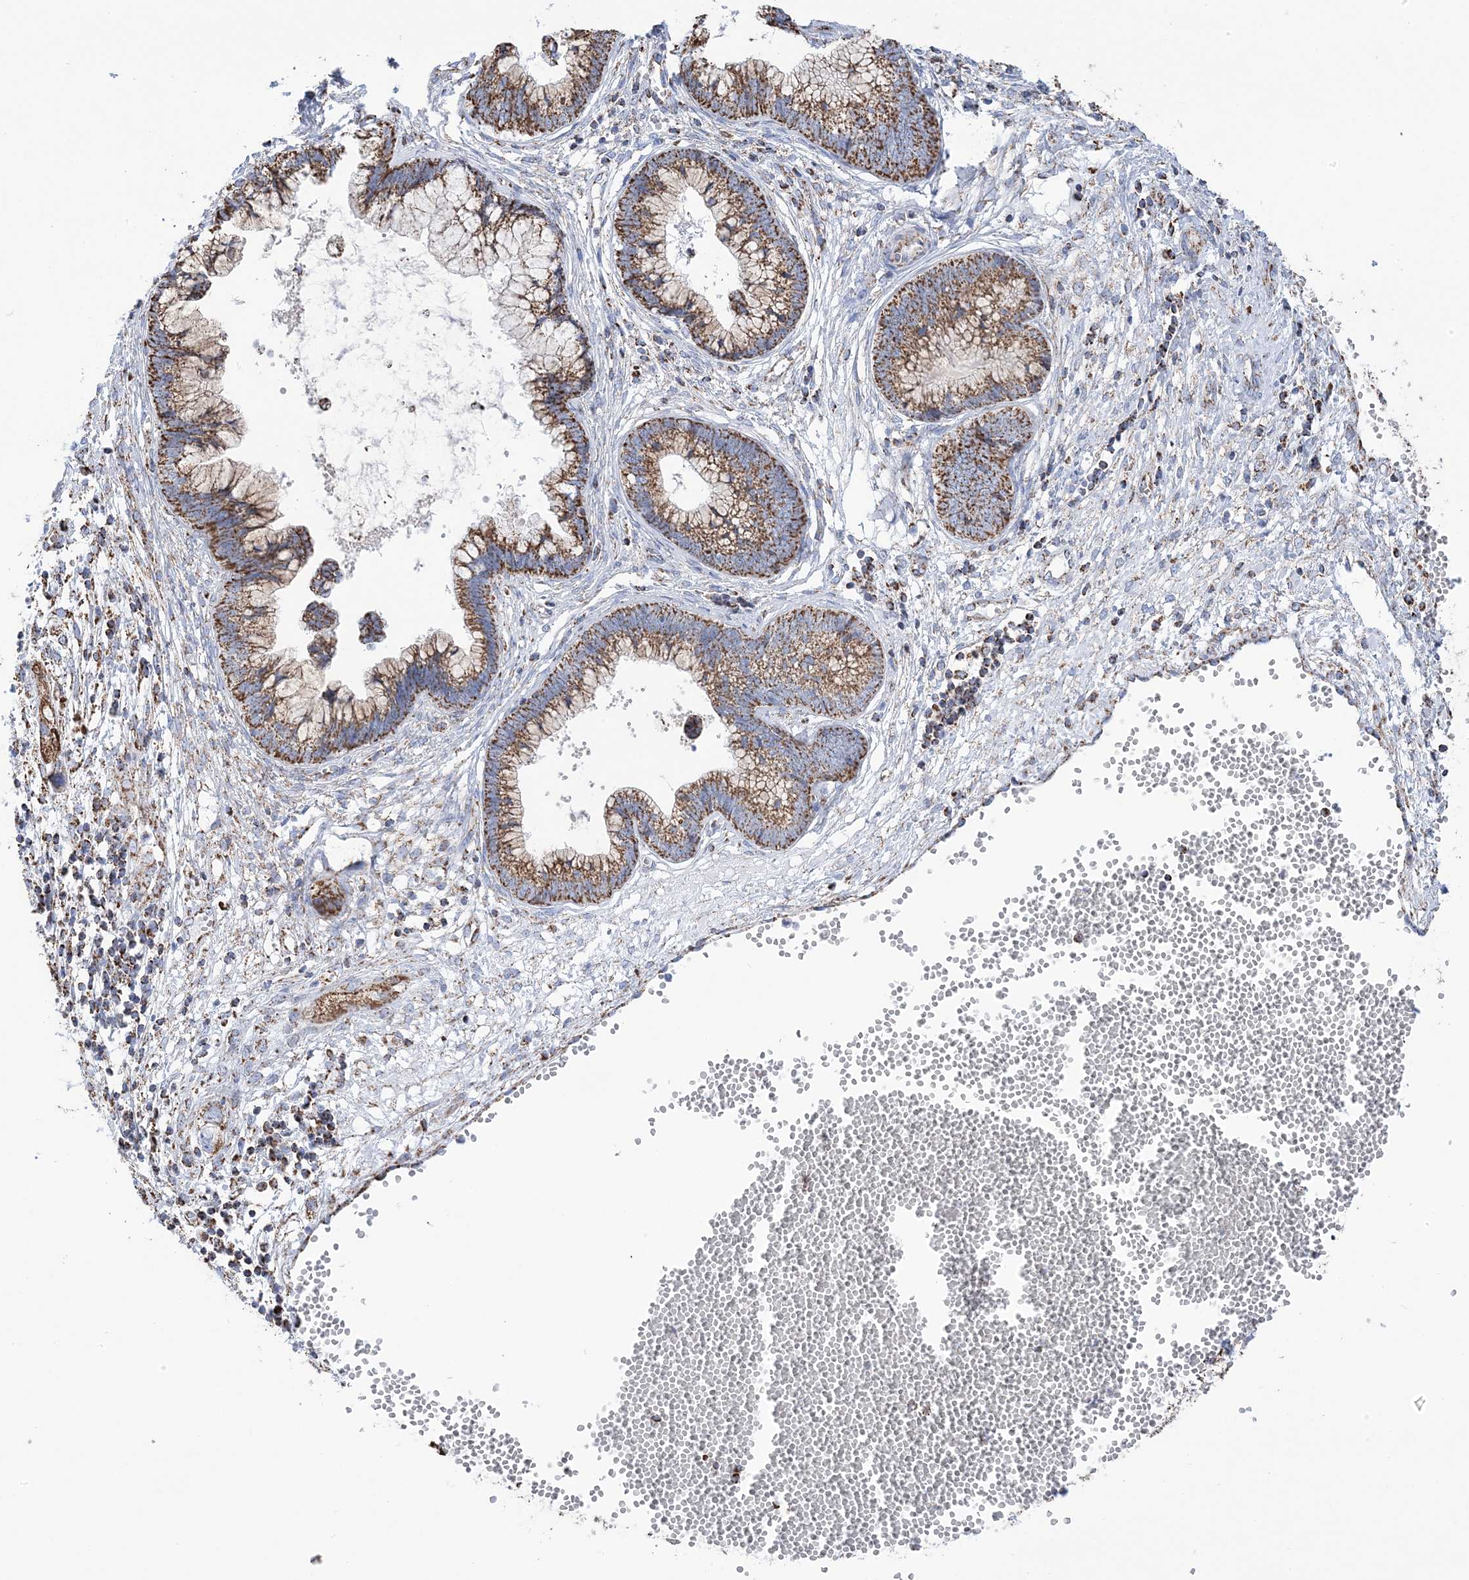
{"staining": {"intensity": "moderate", "quantity": ">75%", "location": "cytoplasmic/membranous"}, "tissue": "cervical cancer", "cell_type": "Tumor cells", "image_type": "cancer", "snomed": [{"axis": "morphology", "description": "Adenocarcinoma, NOS"}, {"axis": "topography", "description": "Cervix"}], "caption": "High-power microscopy captured an IHC histopathology image of adenocarcinoma (cervical), revealing moderate cytoplasmic/membranous staining in approximately >75% of tumor cells. The protein of interest is shown in brown color, while the nuclei are stained blue.", "gene": "GTPBP8", "patient": {"sex": "female", "age": 44}}